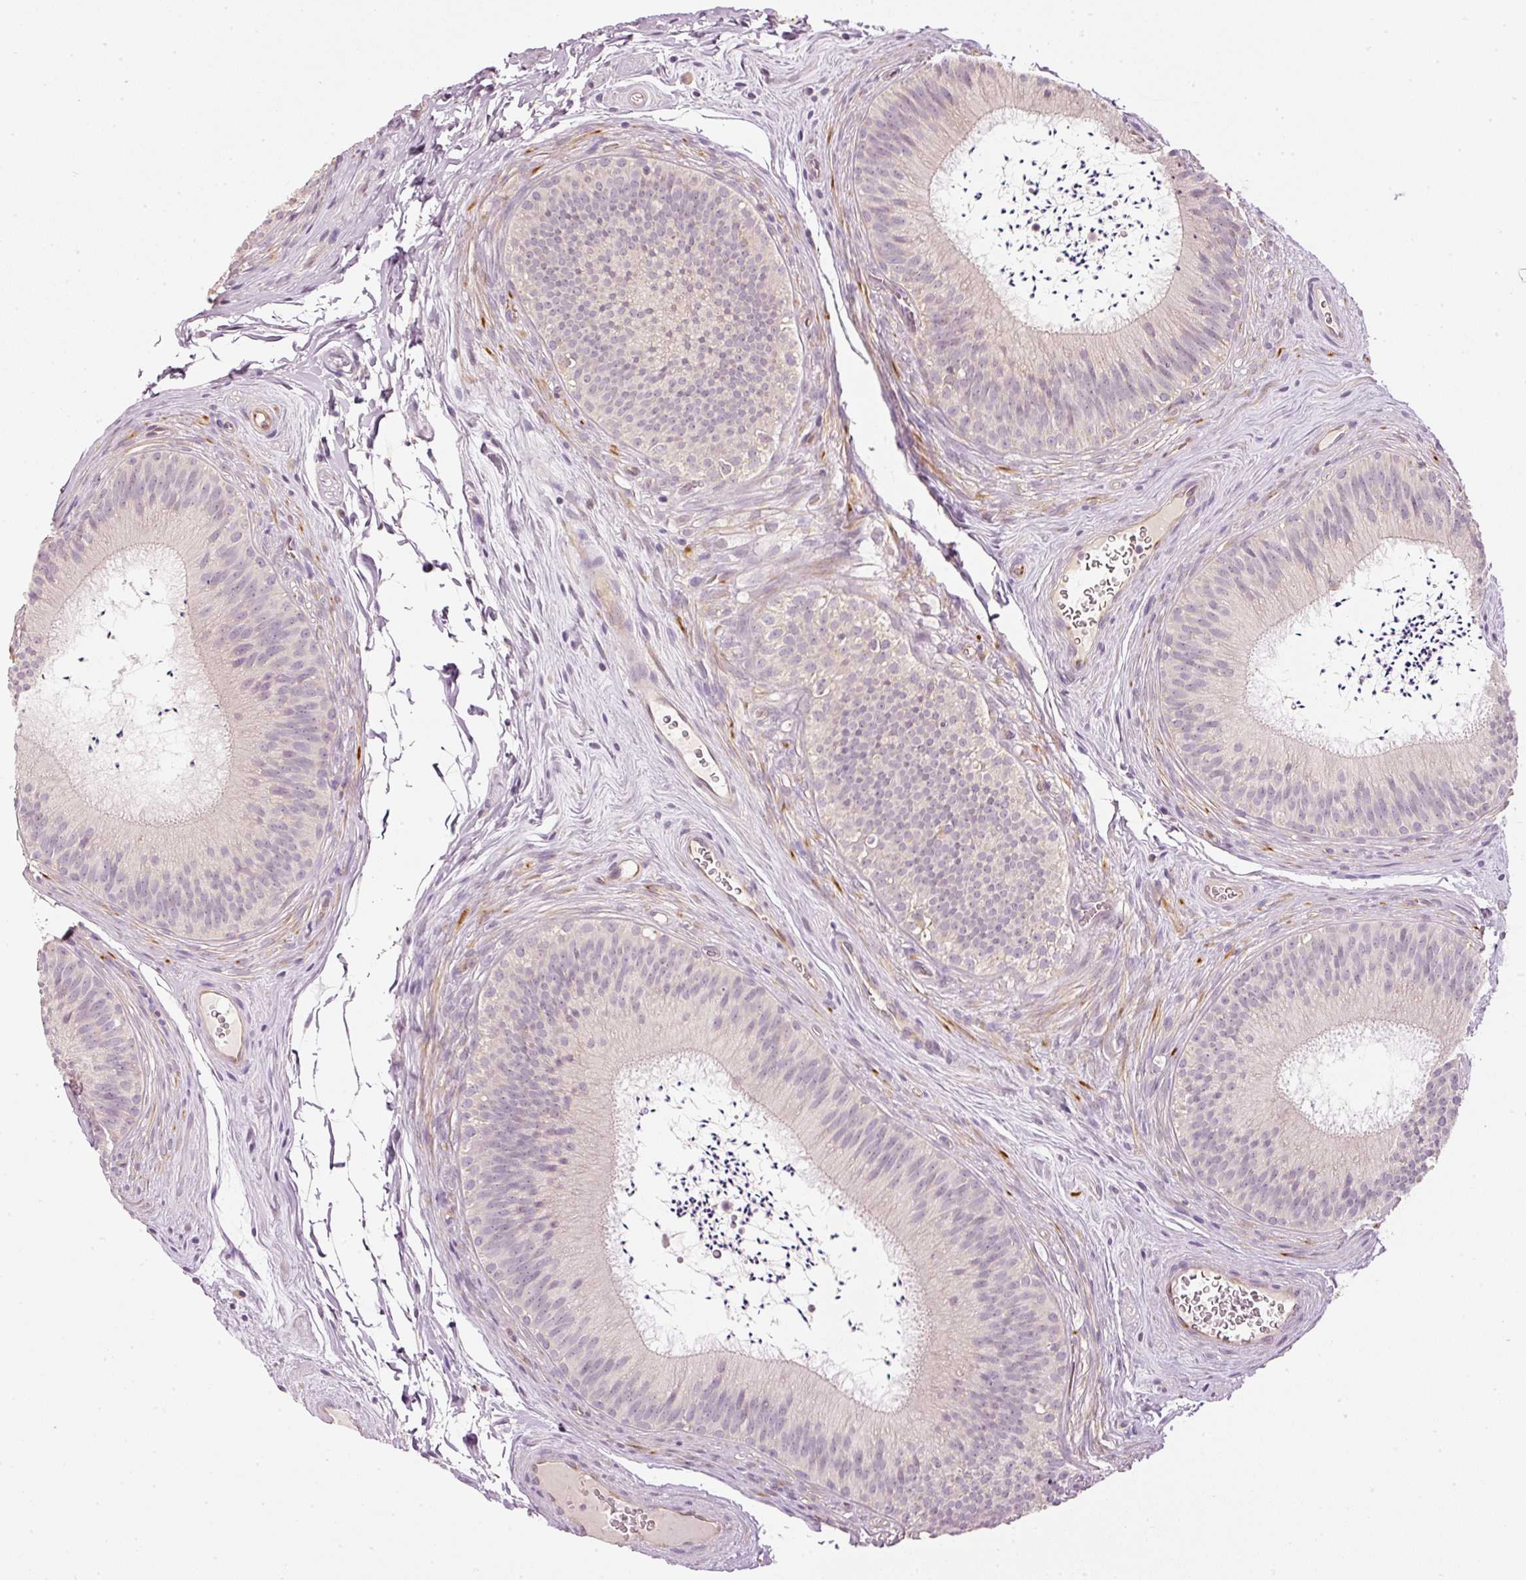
{"staining": {"intensity": "negative", "quantity": "none", "location": "none"}, "tissue": "epididymis", "cell_type": "Glandular cells", "image_type": "normal", "snomed": [{"axis": "morphology", "description": "Normal tissue, NOS"}, {"axis": "topography", "description": "Epididymis"}], "caption": "Immunohistochemical staining of normal epididymis shows no significant expression in glandular cells. Nuclei are stained in blue.", "gene": "CDC20B", "patient": {"sex": "male", "age": 24}}